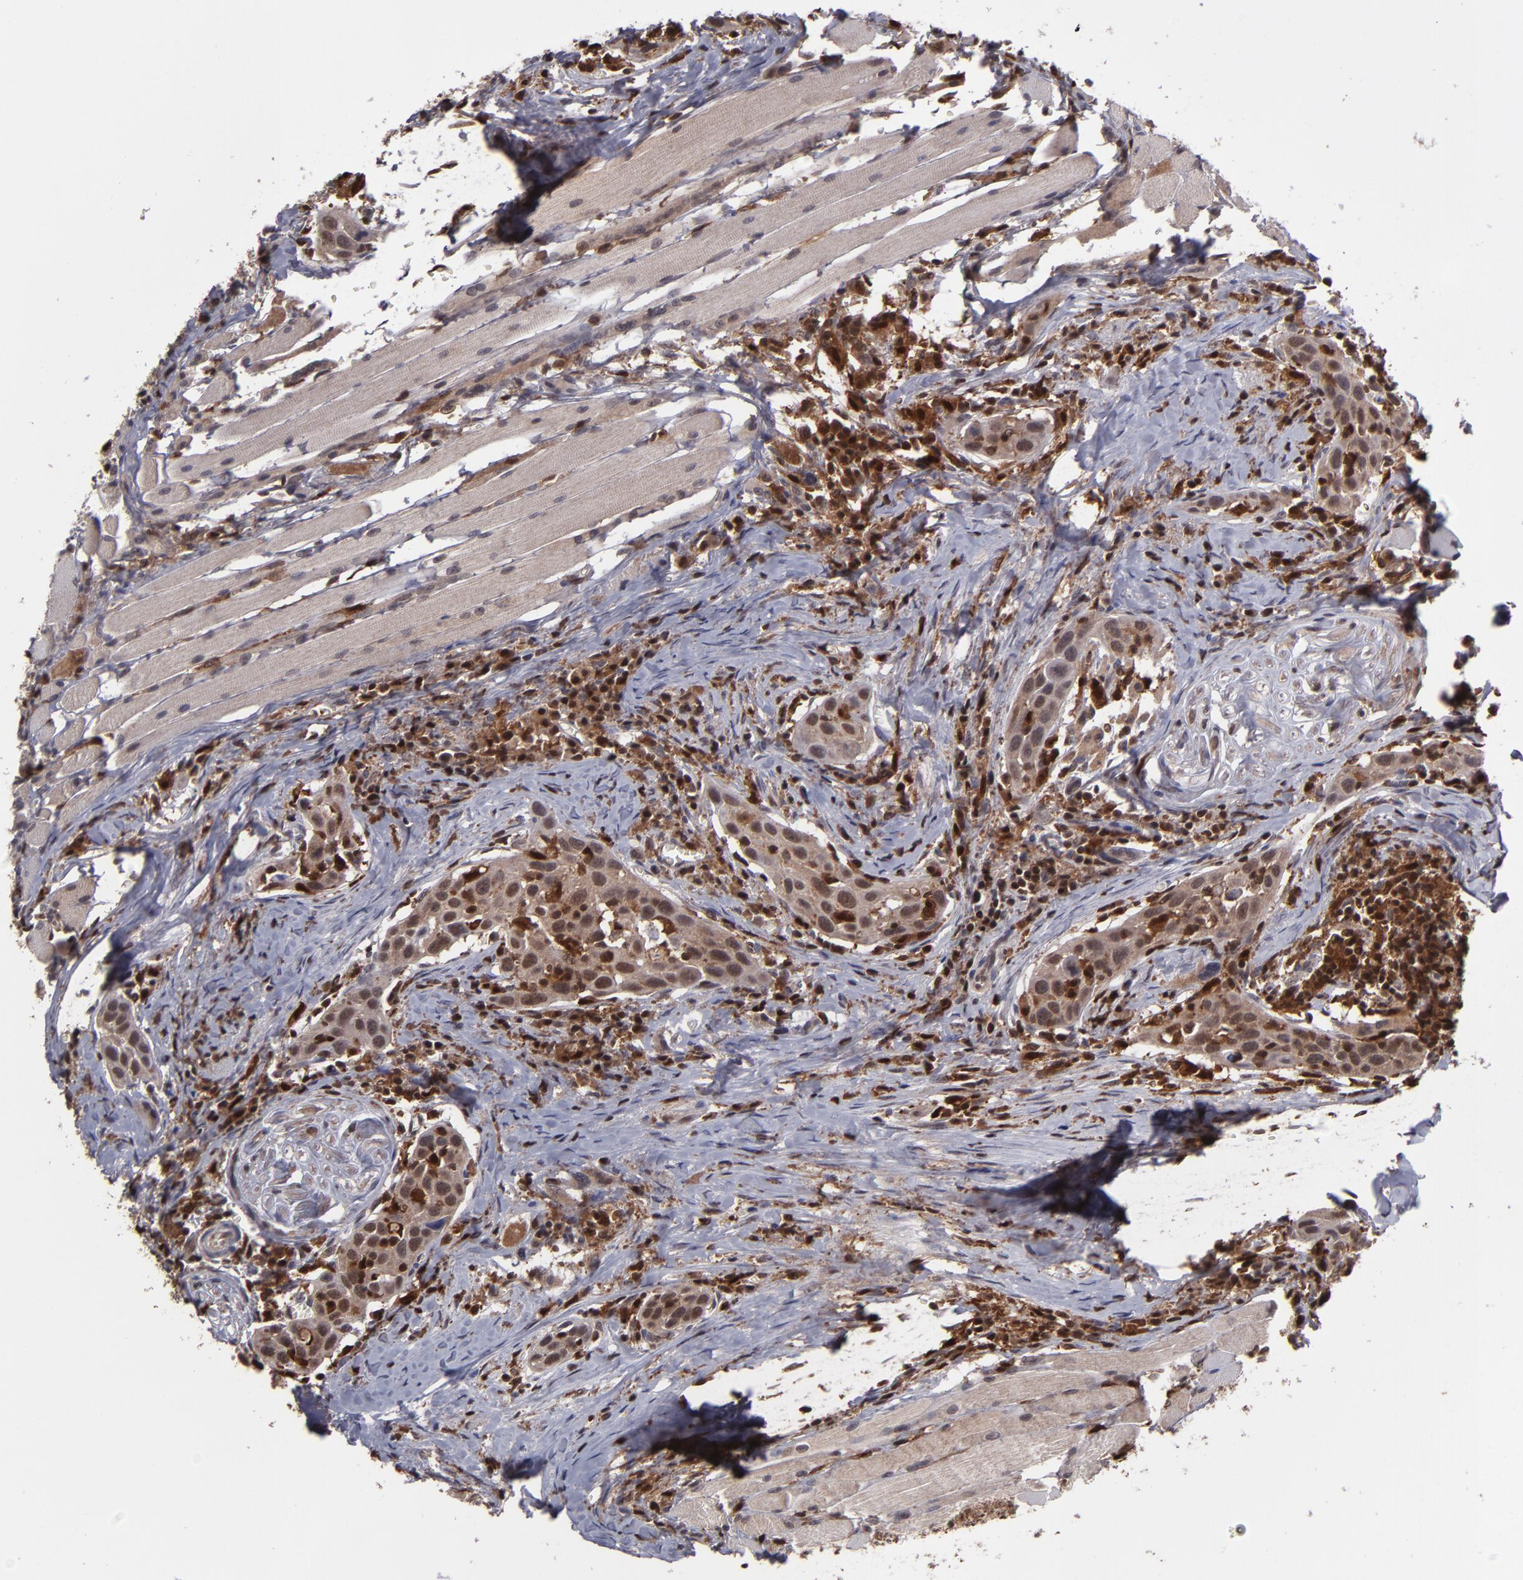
{"staining": {"intensity": "moderate", "quantity": ">75%", "location": "cytoplasmic/membranous,nuclear"}, "tissue": "head and neck cancer", "cell_type": "Tumor cells", "image_type": "cancer", "snomed": [{"axis": "morphology", "description": "Squamous cell carcinoma, NOS"}, {"axis": "topography", "description": "Oral tissue"}, {"axis": "topography", "description": "Head-Neck"}], "caption": "Head and neck cancer stained with DAB IHC exhibits medium levels of moderate cytoplasmic/membranous and nuclear positivity in approximately >75% of tumor cells.", "gene": "GRB2", "patient": {"sex": "female", "age": 50}}